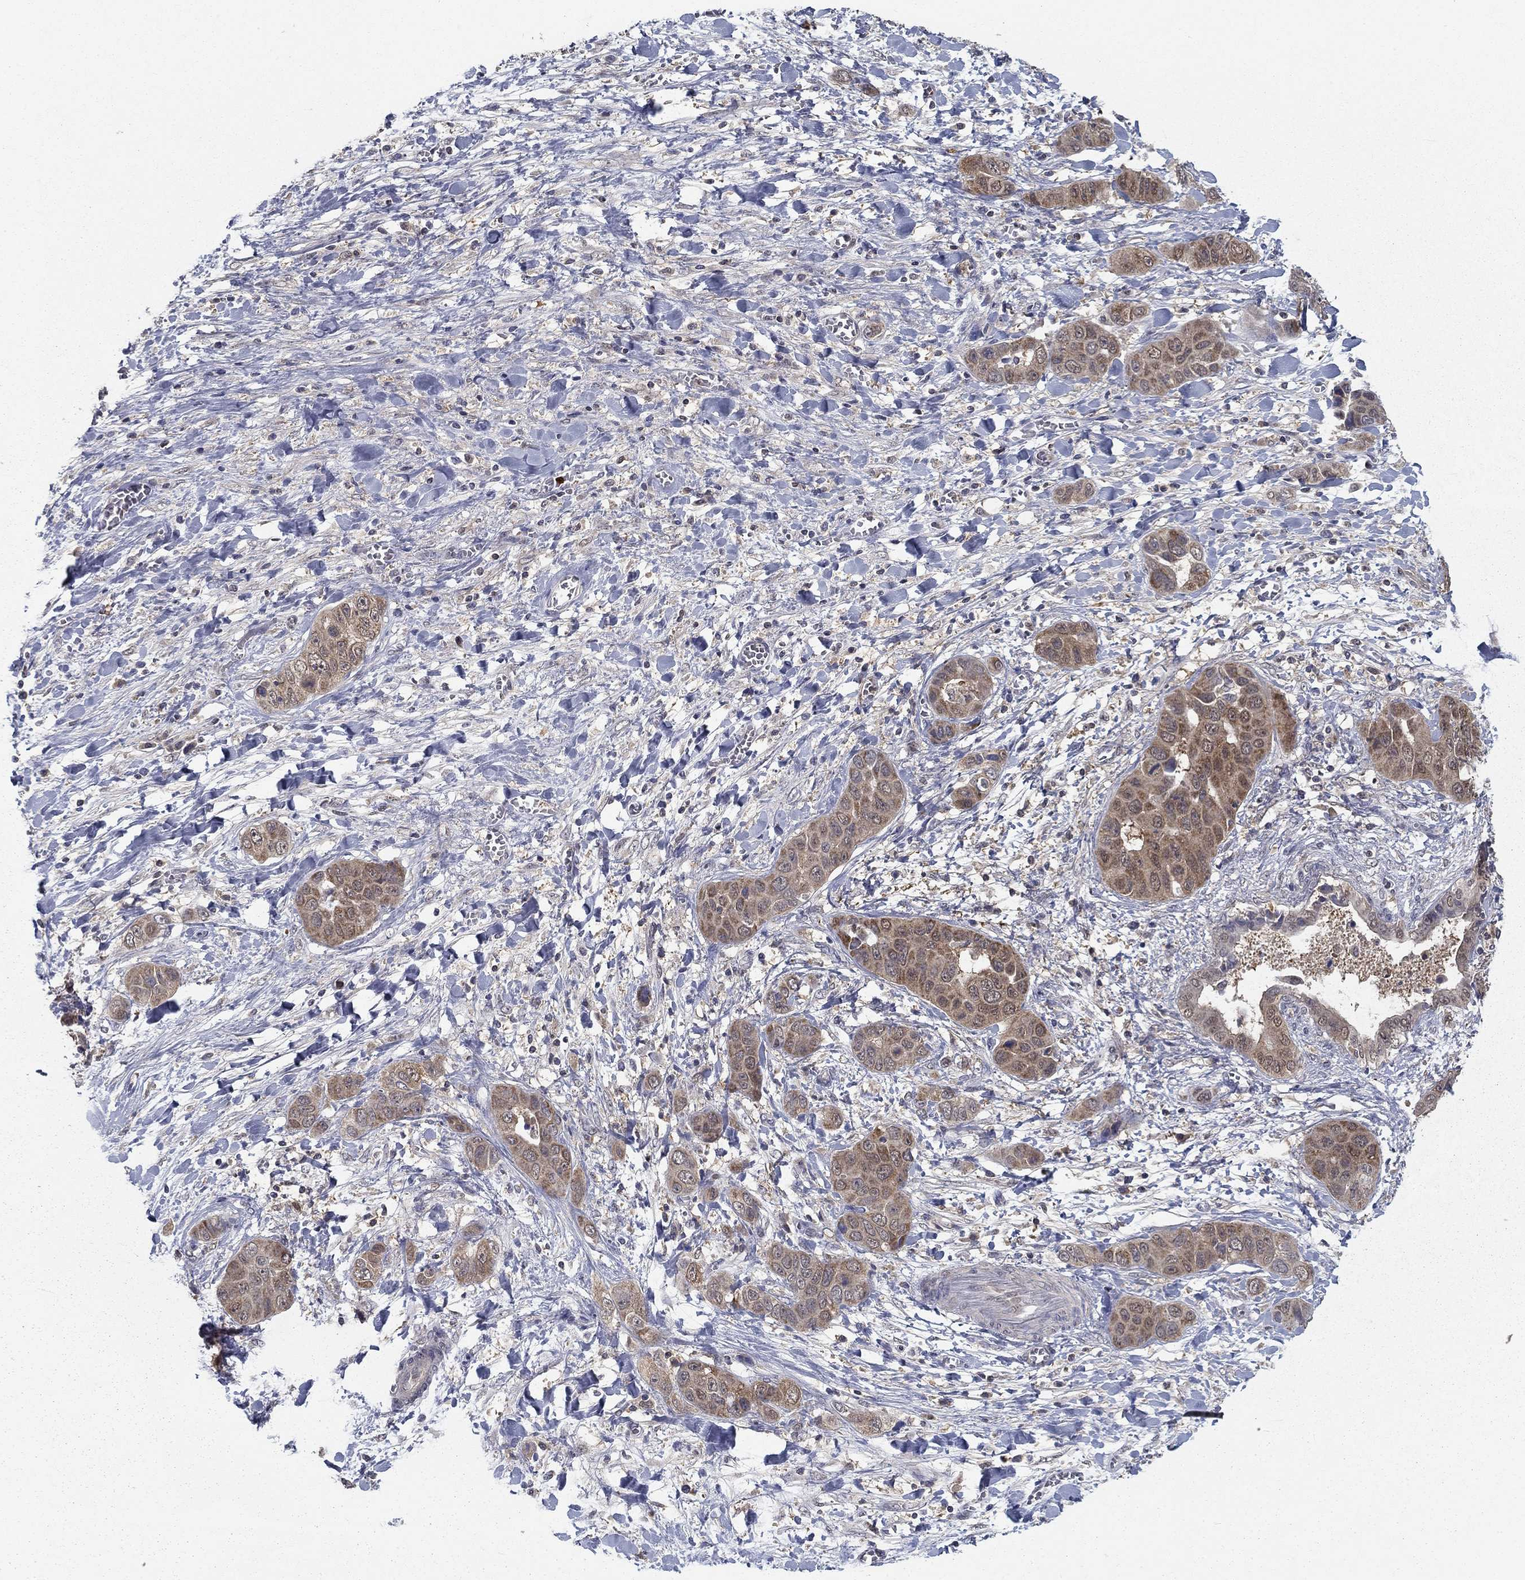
{"staining": {"intensity": "weak", "quantity": ">75%", "location": "cytoplasmic/membranous"}, "tissue": "liver cancer", "cell_type": "Tumor cells", "image_type": "cancer", "snomed": [{"axis": "morphology", "description": "Cholangiocarcinoma"}, {"axis": "topography", "description": "Liver"}], "caption": "Immunohistochemical staining of human liver cholangiocarcinoma exhibits low levels of weak cytoplasmic/membranous positivity in about >75% of tumor cells.", "gene": "NIT2", "patient": {"sex": "female", "age": 52}}